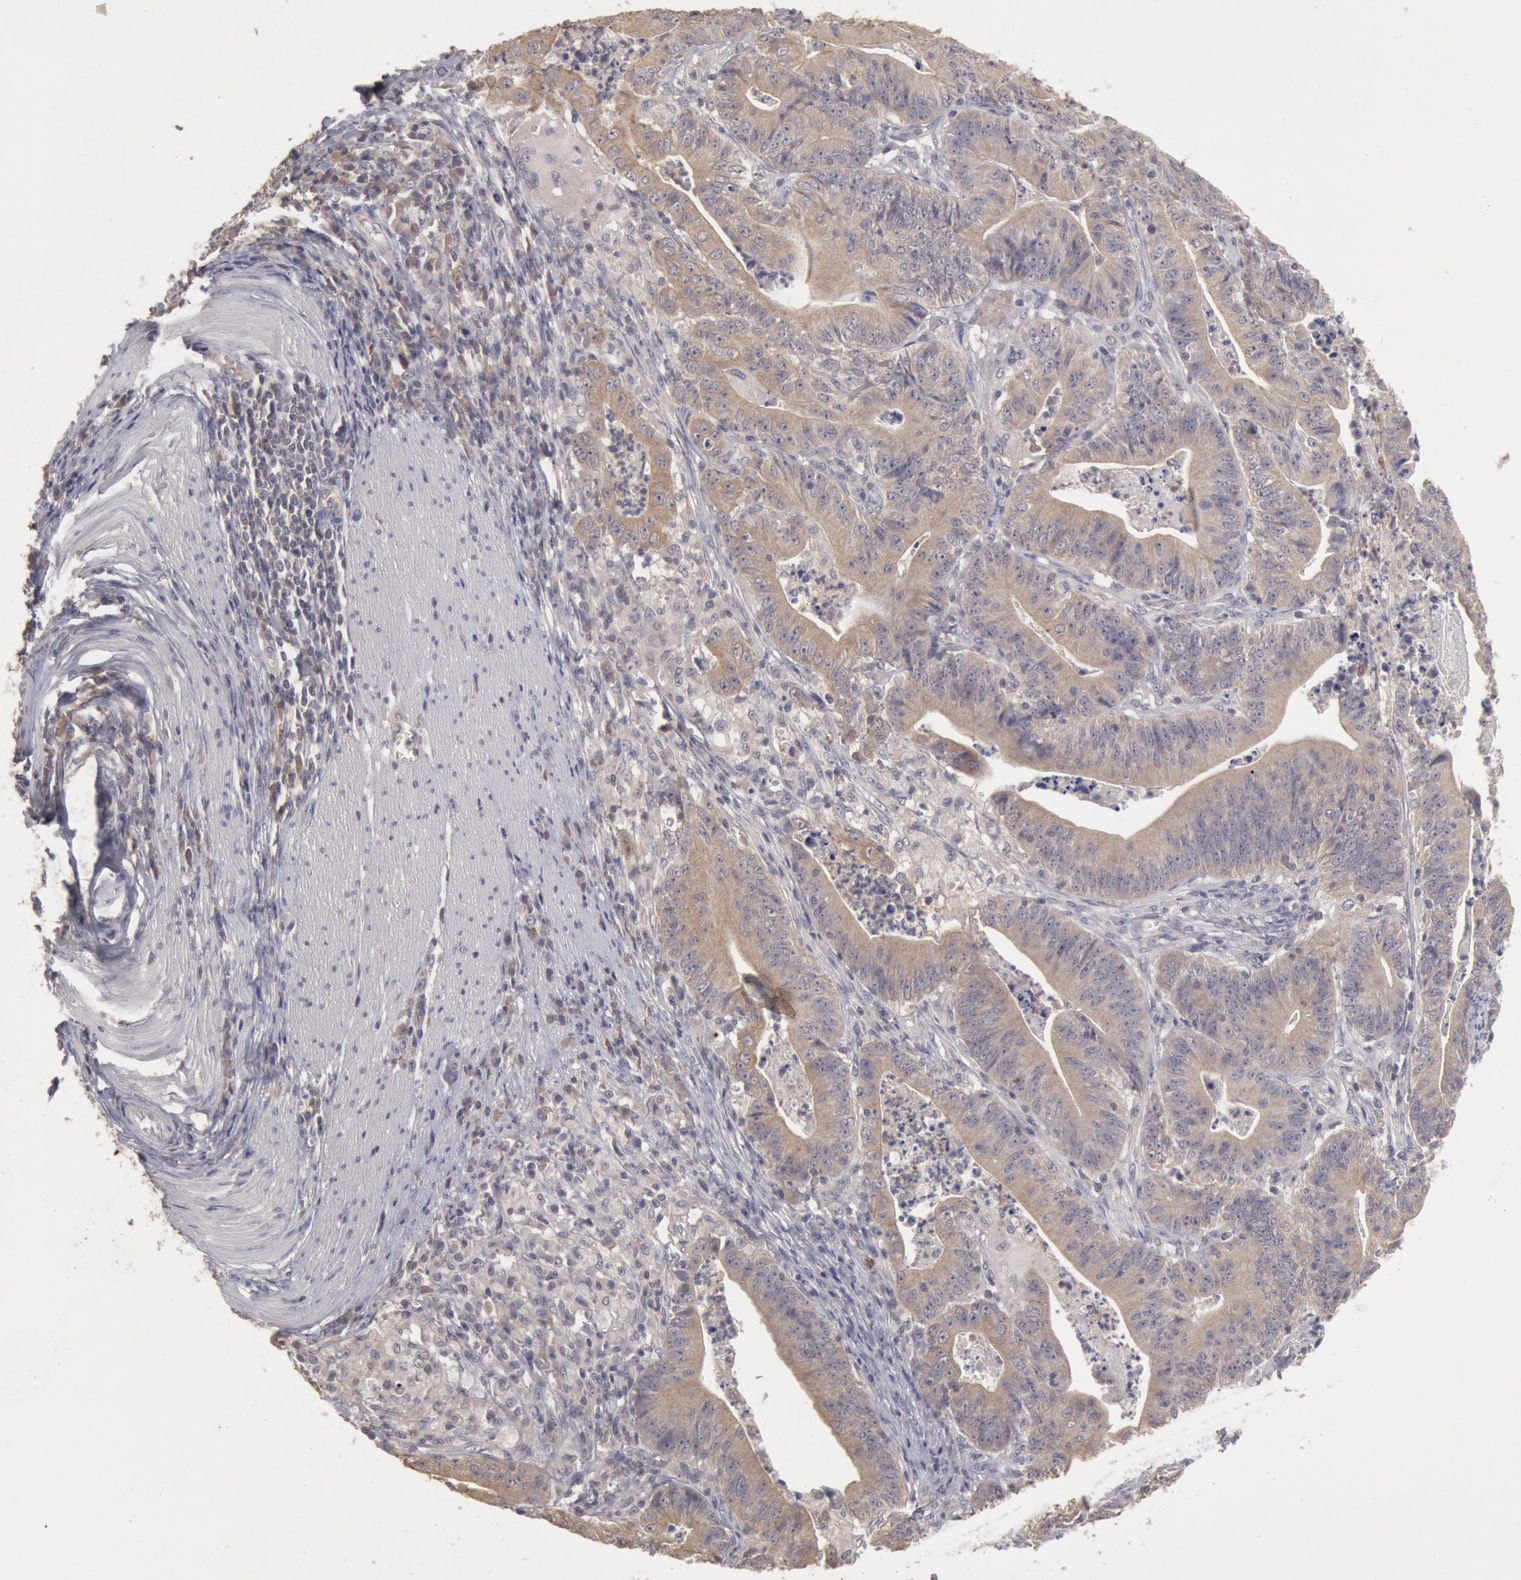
{"staining": {"intensity": "weak", "quantity": "25%-75%", "location": "cytoplasmic/membranous"}, "tissue": "stomach cancer", "cell_type": "Tumor cells", "image_type": "cancer", "snomed": [{"axis": "morphology", "description": "Adenocarcinoma, NOS"}, {"axis": "topography", "description": "Stomach, lower"}], "caption": "Immunohistochemical staining of human stomach cancer reveals low levels of weak cytoplasmic/membranous staining in about 25%-75% of tumor cells.", "gene": "ZFP36L1", "patient": {"sex": "female", "age": 86}}